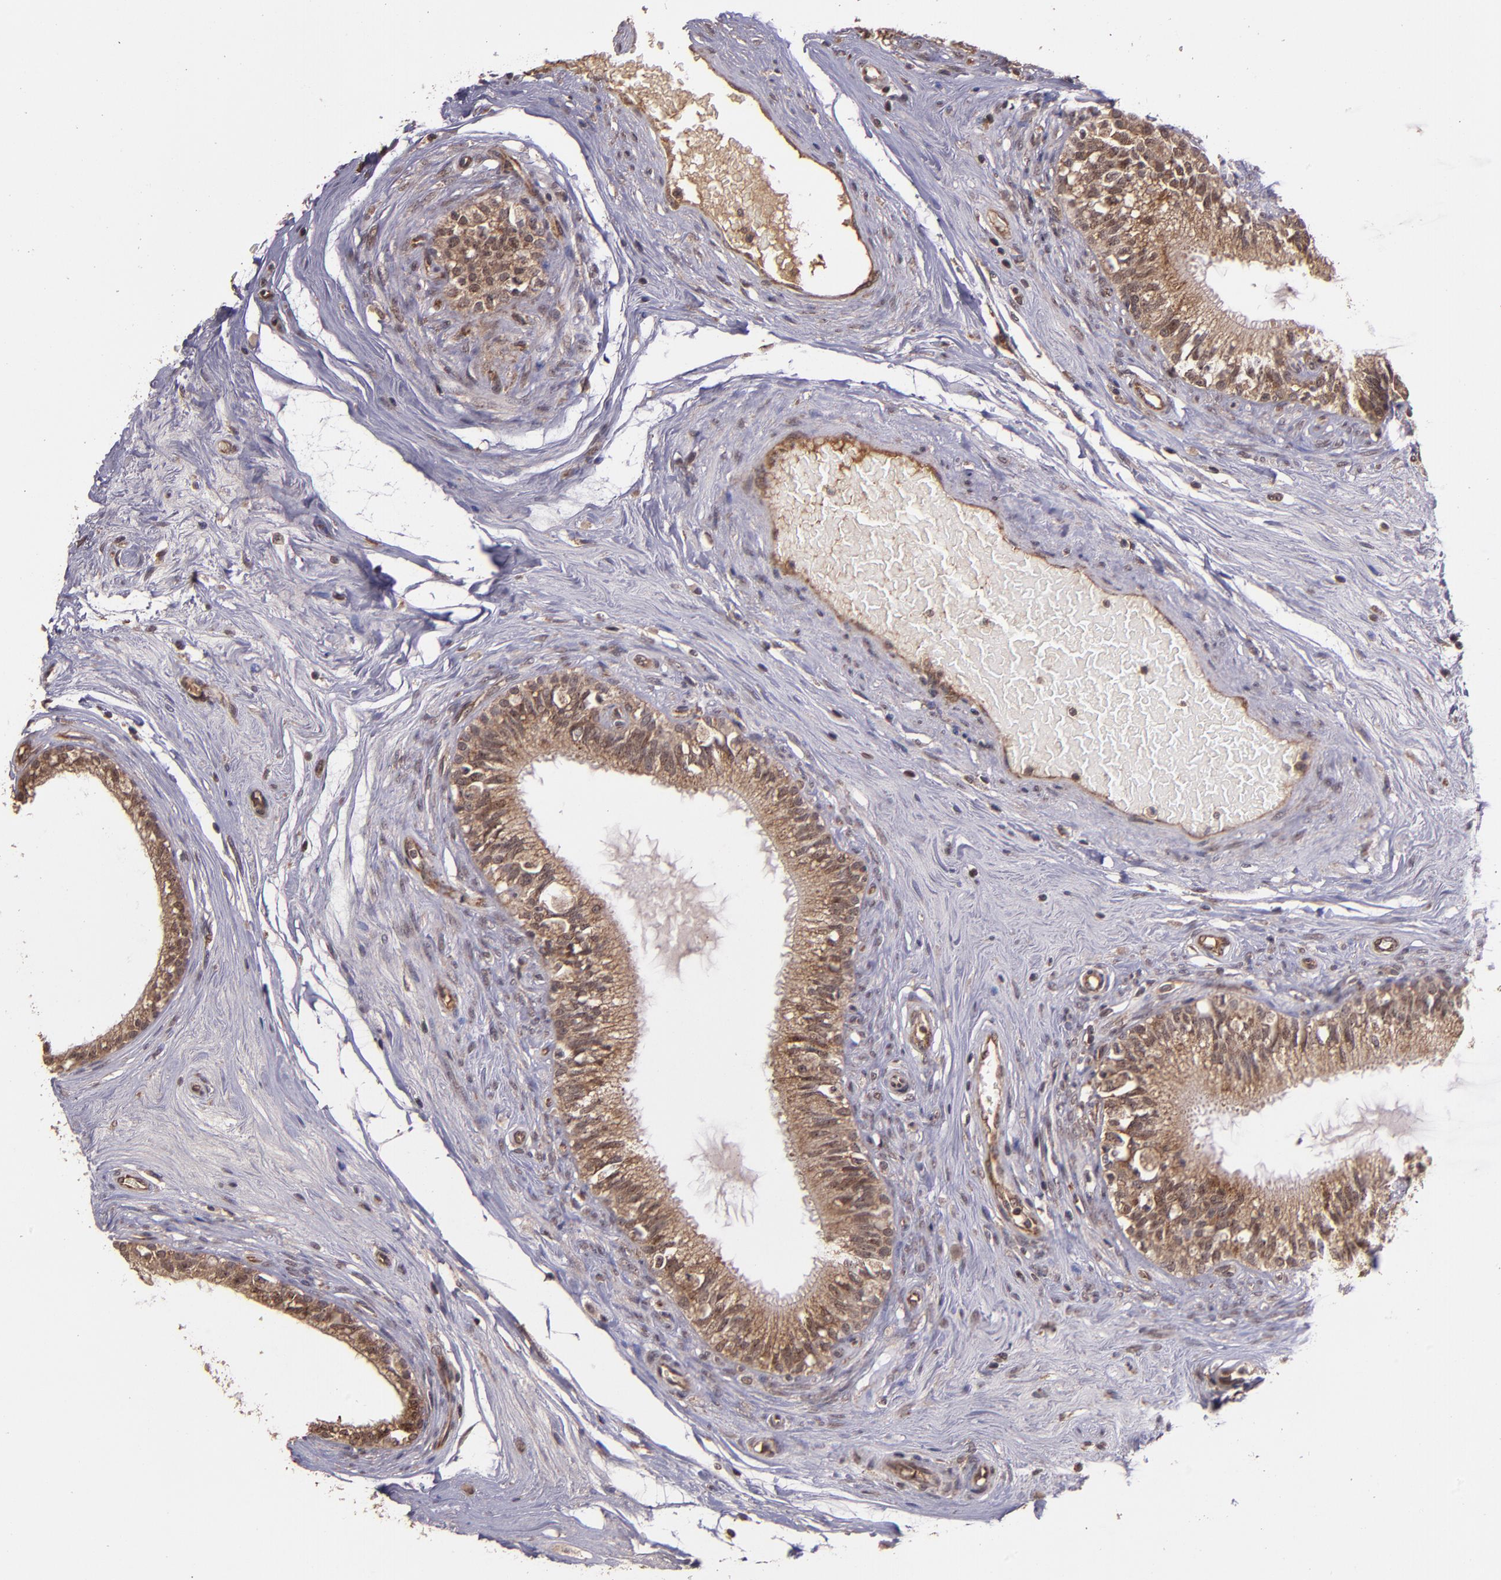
{"staining": {"intensity": "strong", "quantity": ">75%", "location": "cytoplasmic/membranous"}, "tissue": "epididymis", "cell_type": "Glandular cells", "image_type": "normal", "snomed": [{"axis": "morphology", "description": "Normal tissue, NOS"}, {"axis": "morphology", "description": "Inflammation, NOS"}, {"axis": "topography", "description": "Epididymis"}], "caption": "Human epididymis stained with a brown dye demonstrates strong cytoplasmic/membranous positive positivity in about >75% of glandular cells.", "gene": "USP51", "patient": {"sex": "male", "age": 84}}